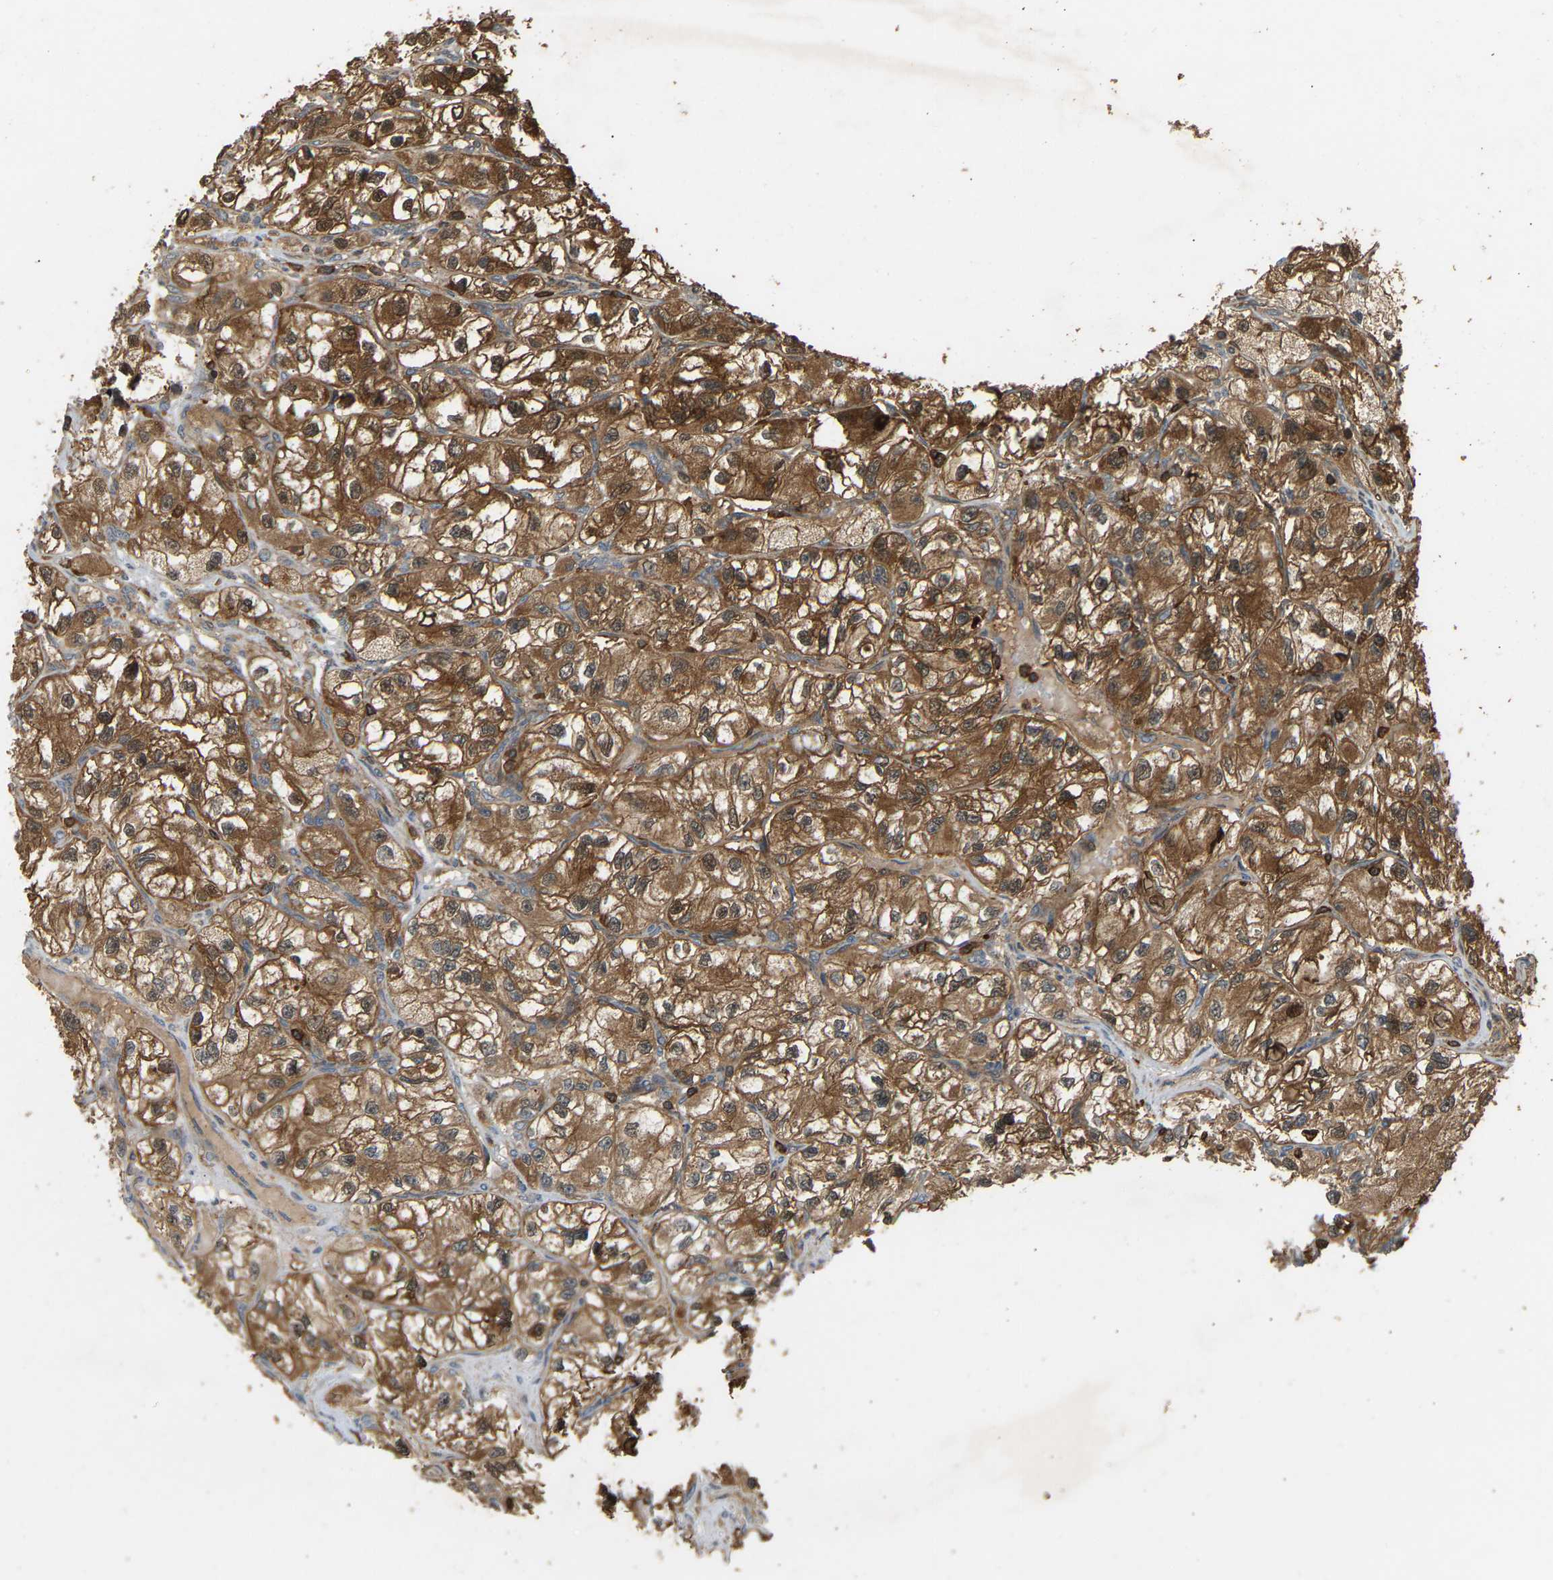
{"staining": {"intensity": "strong", "quantity": ">75%", "location": "cytoplasmic/membranous"}, "tissue": "renal cancer", "cell_type": "Tumor cells", "image_type": "cancer", "snomed": [{"axis": "morphology", "description": "Adenocarcinoma, NOS"}, {"axis": "topography", "description": "Kidney"}], "caption": "DAB immunohistochemical staining of renal cancer (adenocarcinoma) displays strong cytoplasmic/membranous protein positivity in approximately >75% of tumor cells.", "gene": "GOPC", "patient": {"sex": "female", "age": 57}}